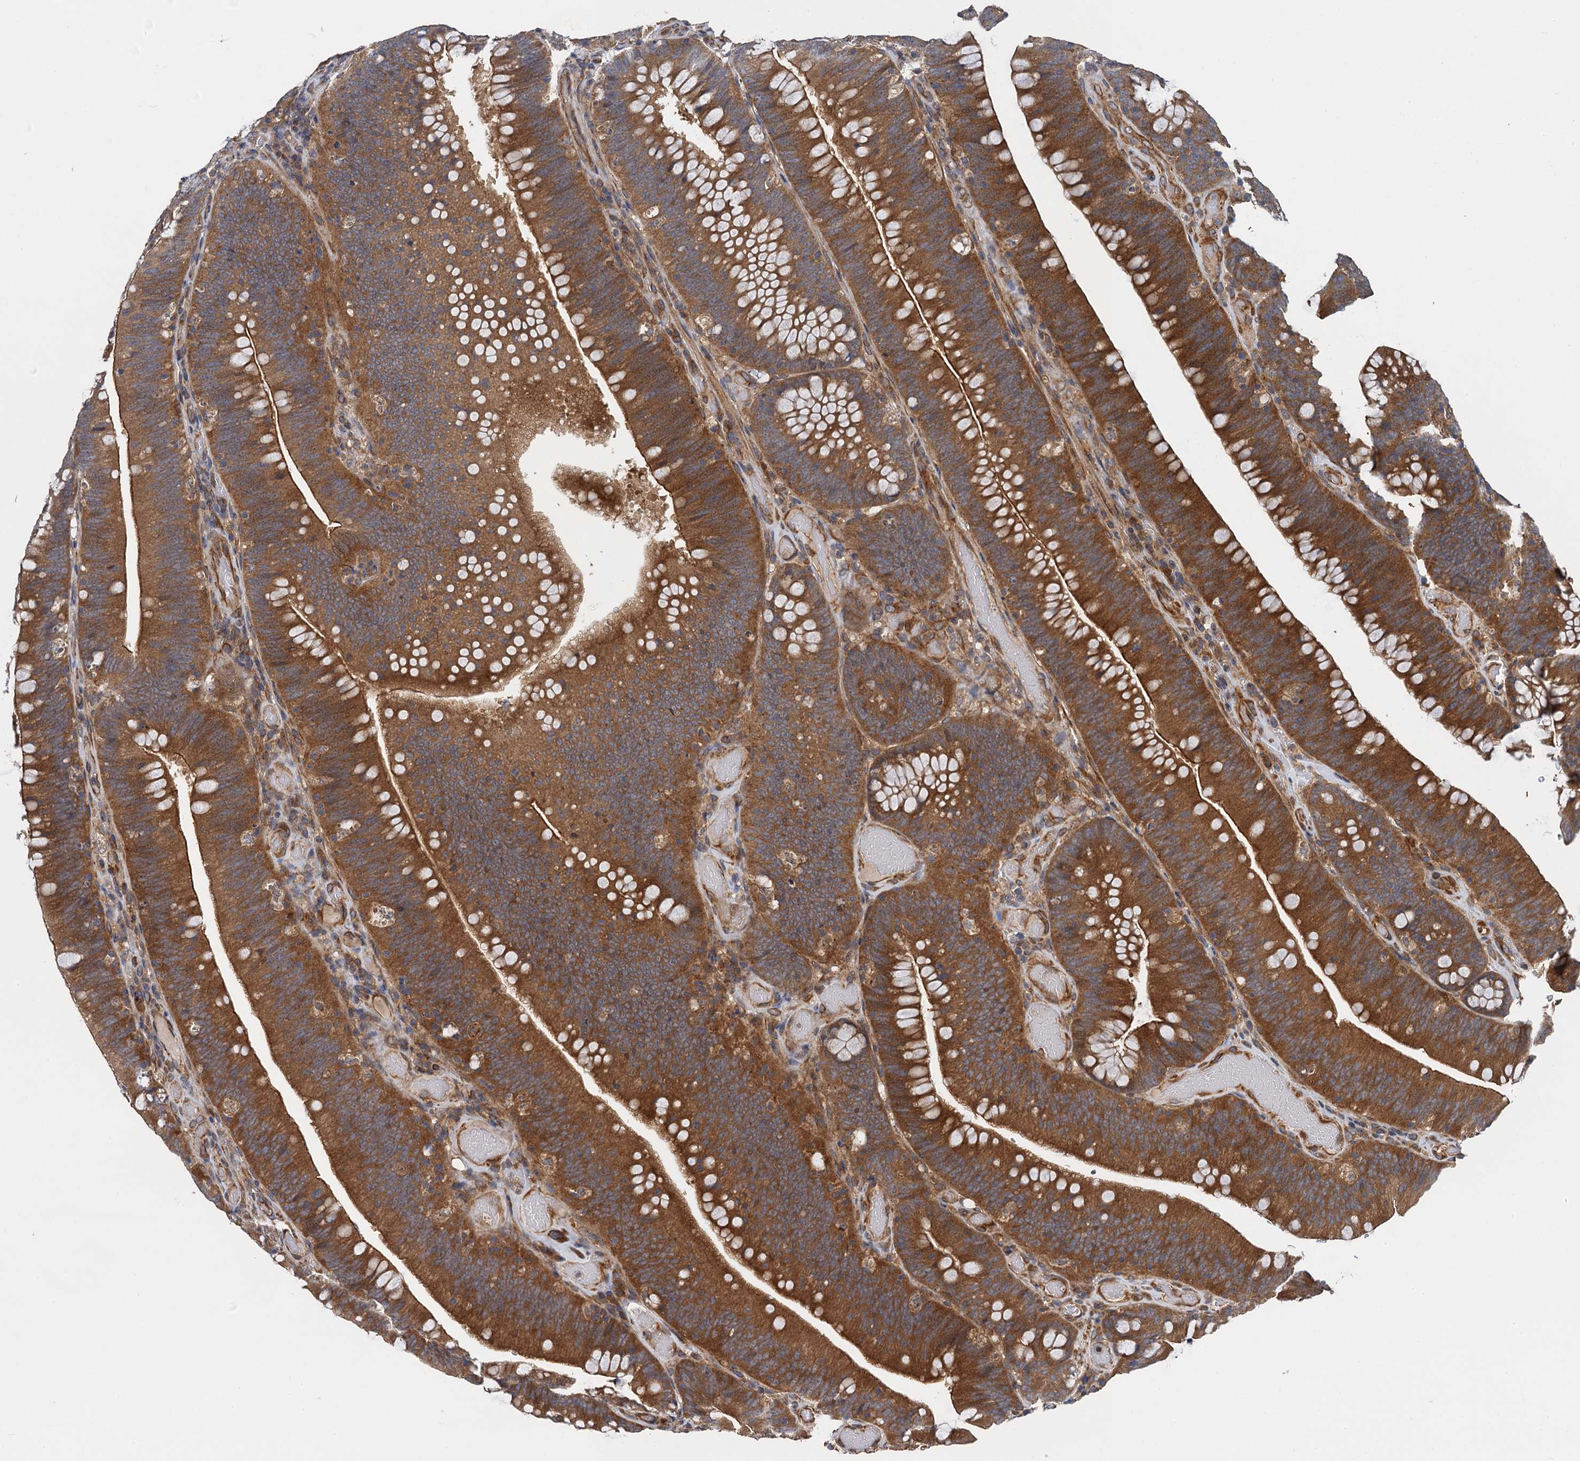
{"staining": {"intensity": "strong", "quantity": ">75%", "location": "cytoplasmic/membranous"}, "tissue": "colorectal cancer", "cell_type": "Tumor cells", "image_type": "cancer", "snomed": [{"axis": "morphology", "description": "Normal tissue, NOS"}, {"axis": "topography", "description": "Colon"}], "caption": "Protein staining by immunohistochemistry exhibits strong cytoplasmic/membranous staining in approximately >75% of tumor cells in colorectal cancer.", "gene": "PJA2", "patient": {"sex": "female", "age": 82}}